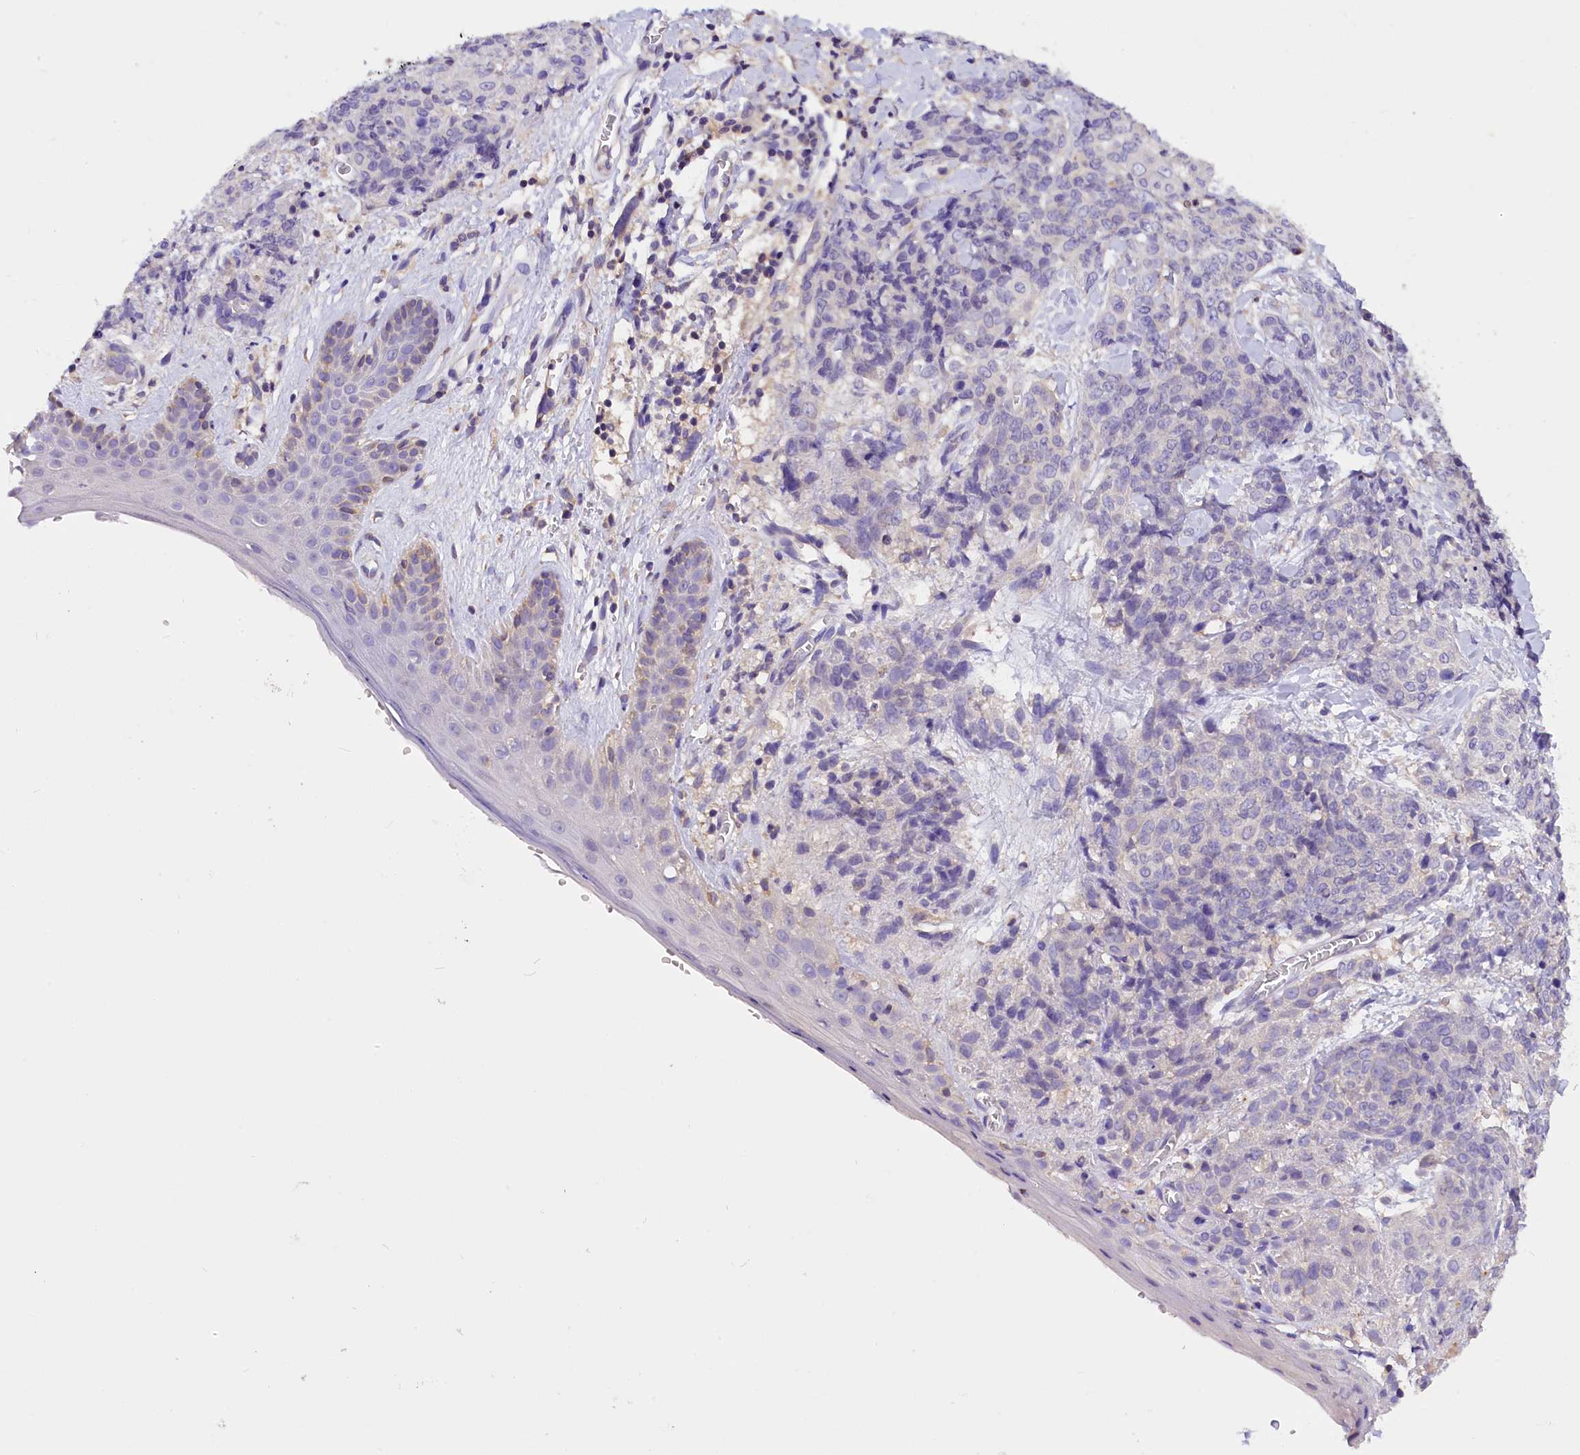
{"staining": {"intensity": "negative", "quantity": "none", "location": "none"}, "tissue": "skin cancer", "cell_type": "Tumor cells", "image_type": "cancer", "snomed": [{"axis": "morphology", "description": "Squamous cell carcinoma, NOS"}, {"axis": "topography", "description": "Skin"}, {"axis": "topography", "description": "Vulva"}], "caption": "This is an IHC image of human skin cancer. There is no staining in tumor cells.", "gene": "AP3B2", "patient": {"sex": "female", "age": 85}}